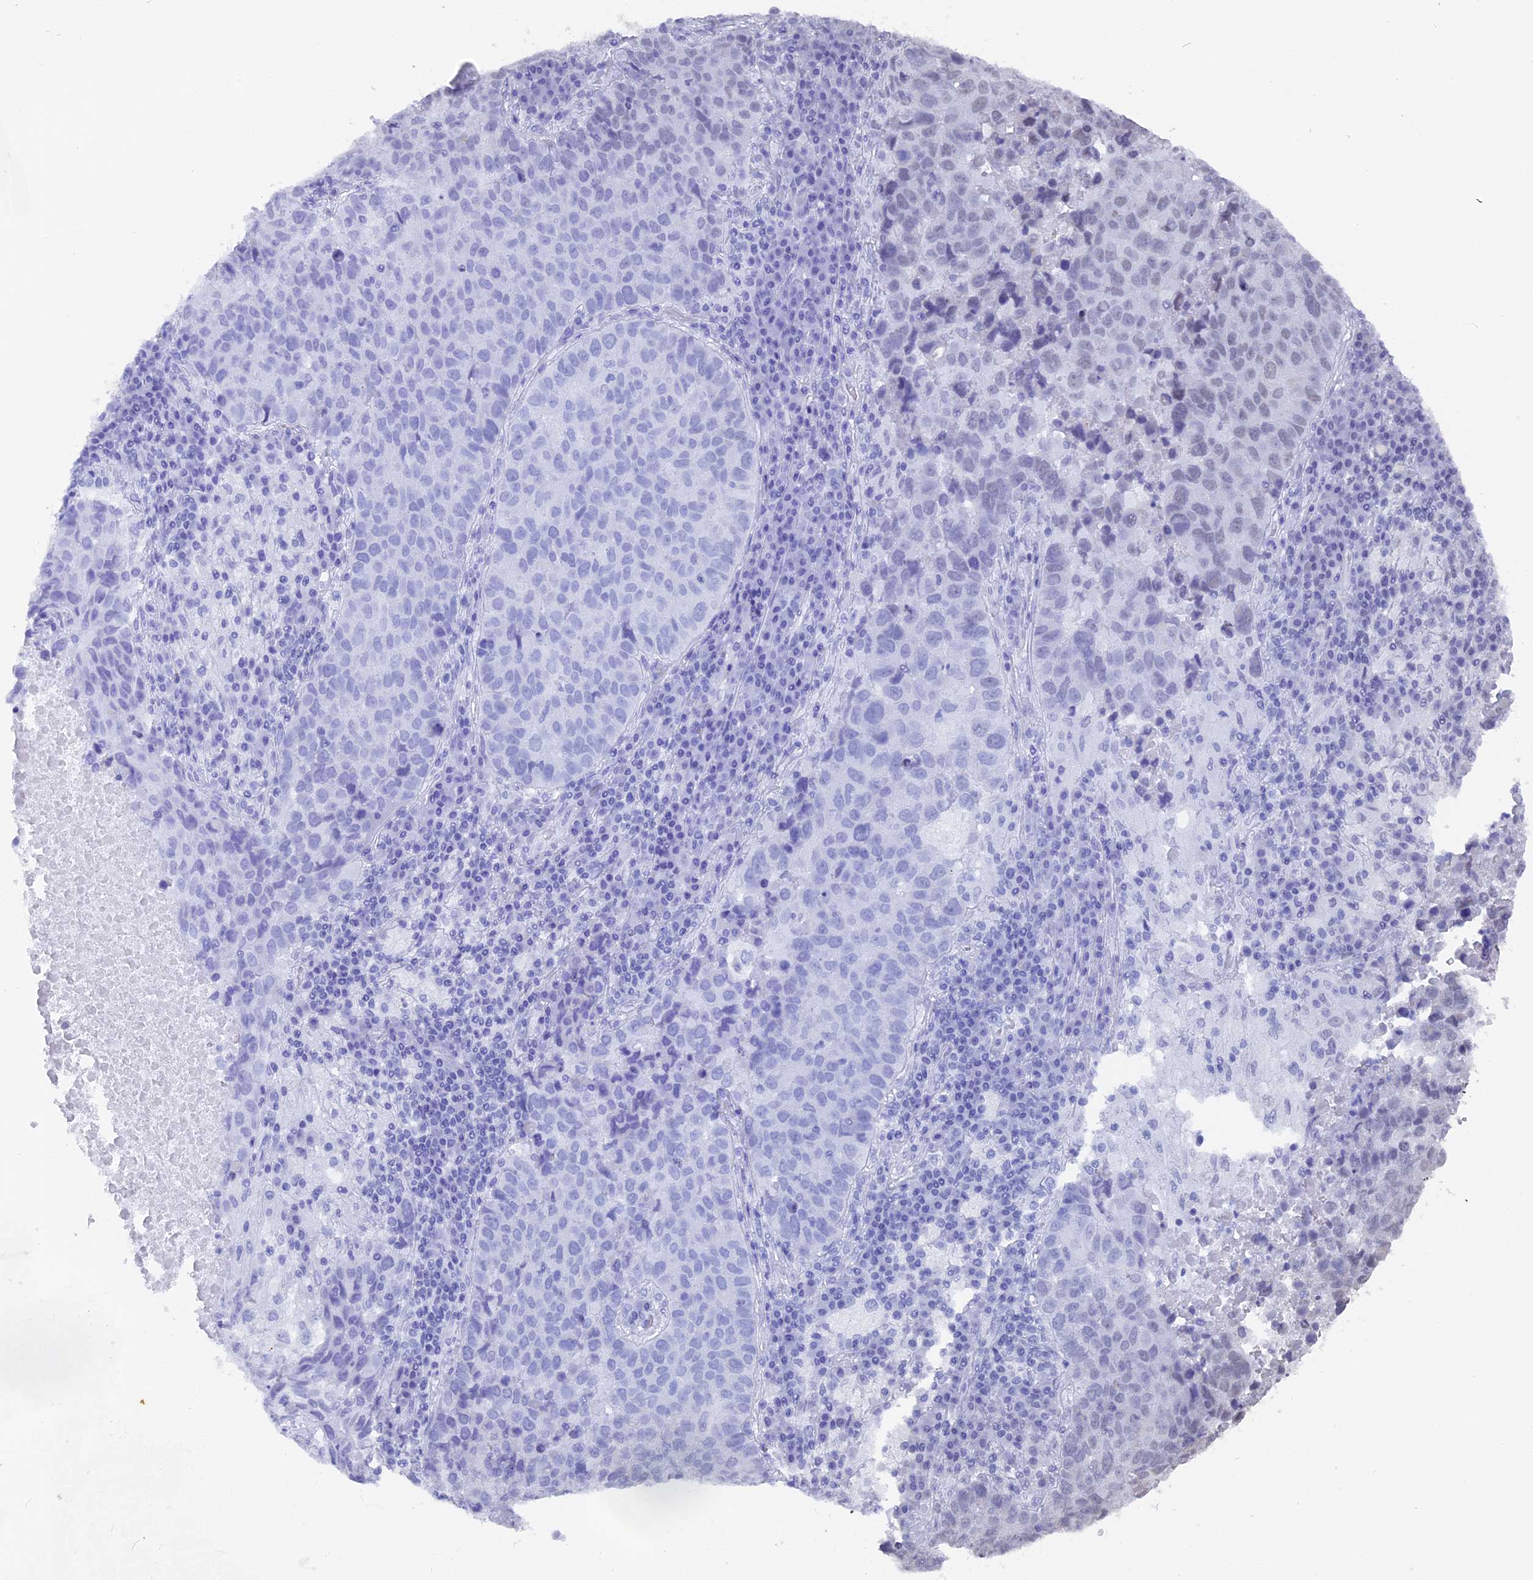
{"staining": {"intensity": "moderate", "quantity": "25%-75%", "location": "nuclear"}, "tissue": "lung cancer", "cell_type": "Tumor cells", "image_type": "cancer", "snomed": [{"axis": "morphology", "description": "Squamous cell carcinoma, NOS"}, {"axis": "topography", "description": "Lung"}], "caption": "A brown stain labels moderate nuclear staining of a protein in lung cancer tumor cells. (DAB (3,3'-diaminobenzidine) IHC, brown staining for protein, blue staining for nuclei).", "gene": "SF3A2", "patient": {"sex": "male", "age": 73}}